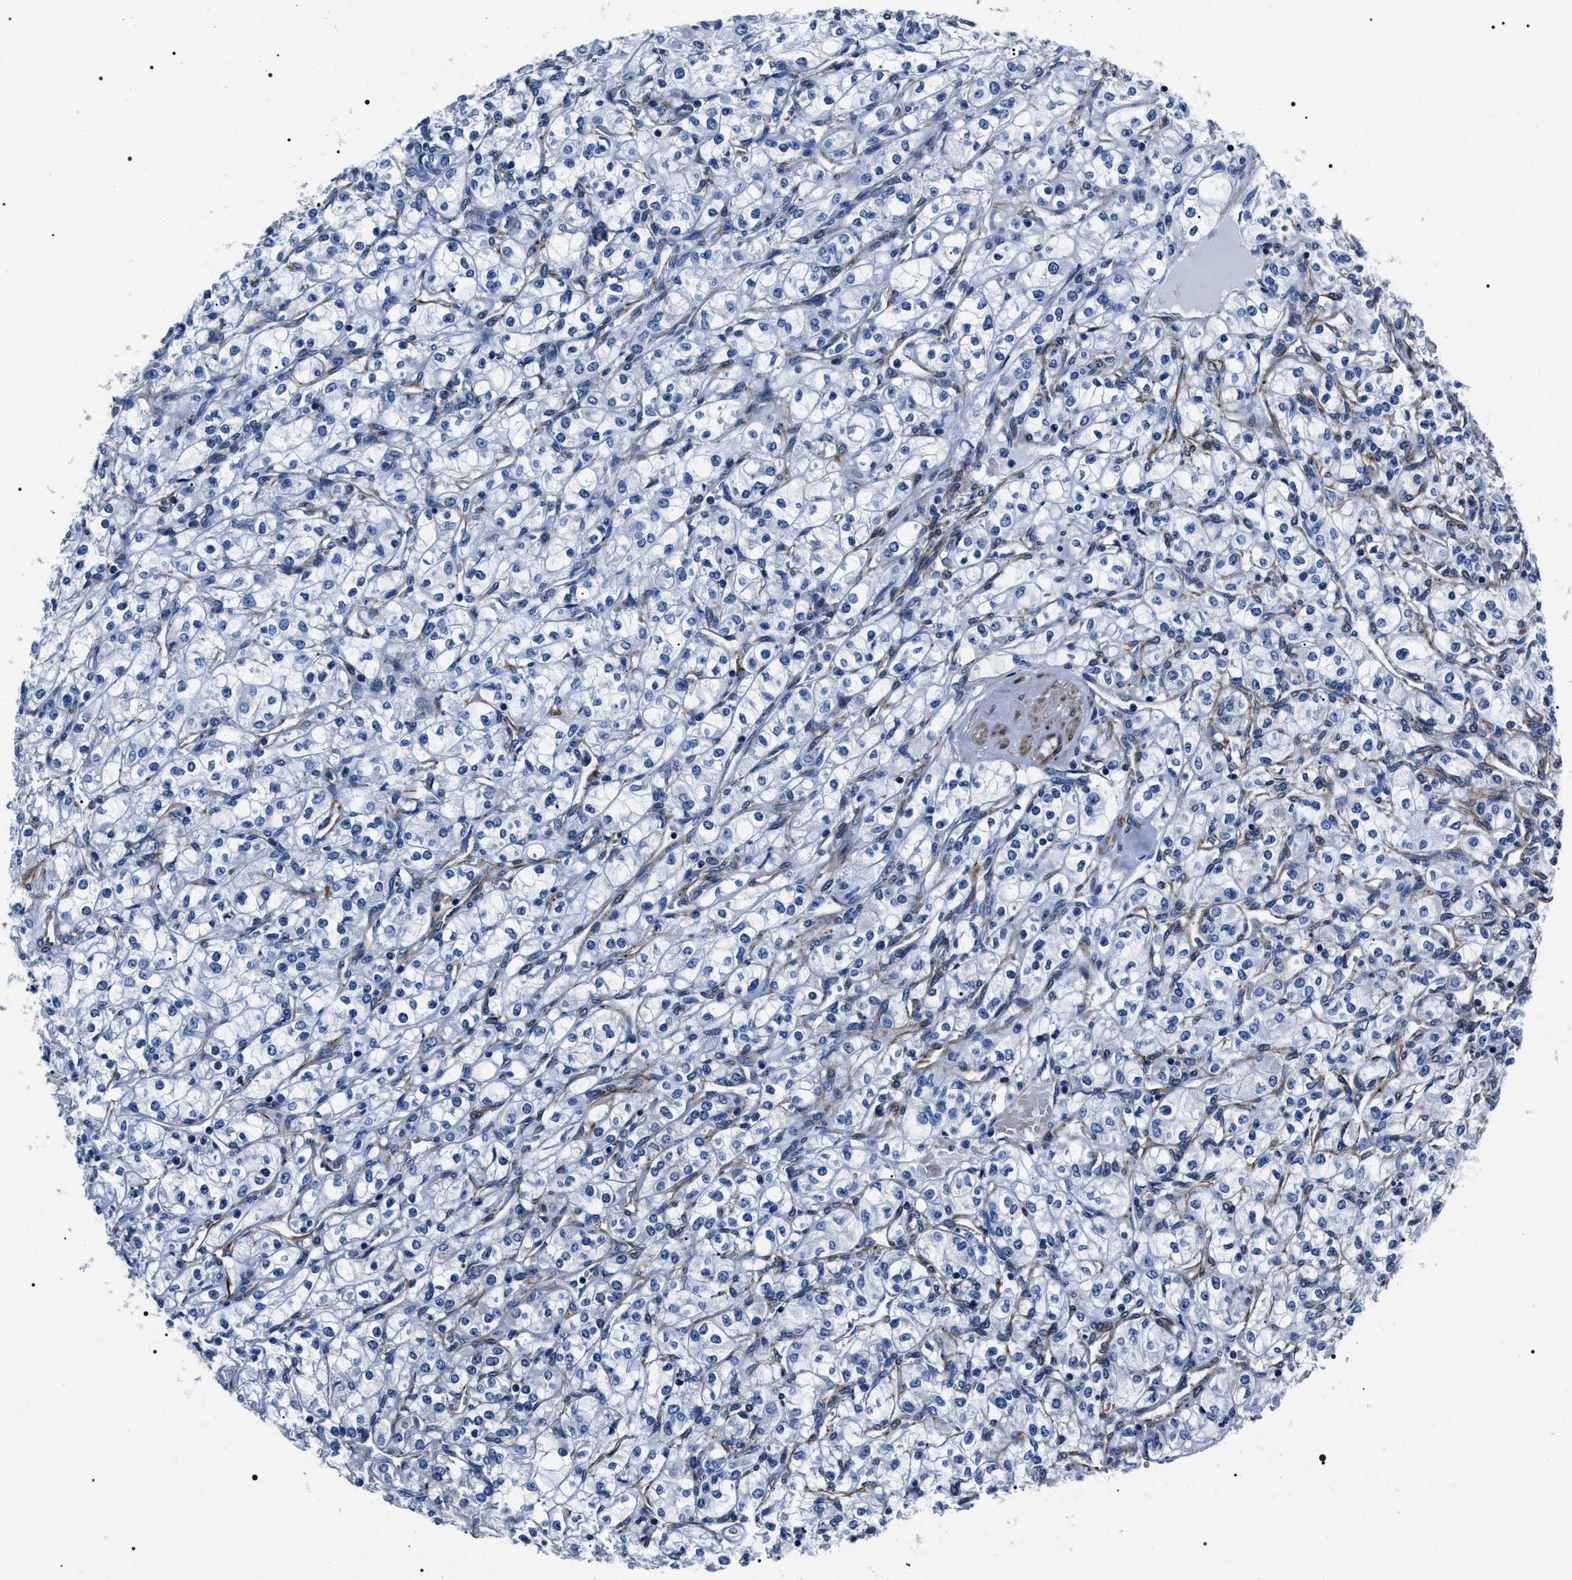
{"staining": {"intensity": "negative", "quantity": "none", "location": "none"}, "tissue": "renal cancer", "cell_type": "Tumor cells", "image_type": "cancer", "snomed": [{"axis": "morphology", "description": "Adenocarcinoma, NOS"}, {"axis": "topography", "description": "Kidney"}], "caption": "Adenocarcinoma (renal) was stained to show a protein in brown. There is no significant staining in tumor cells.", "gene": "BAG2", "patient": {"sex": "male", "age": 77}}